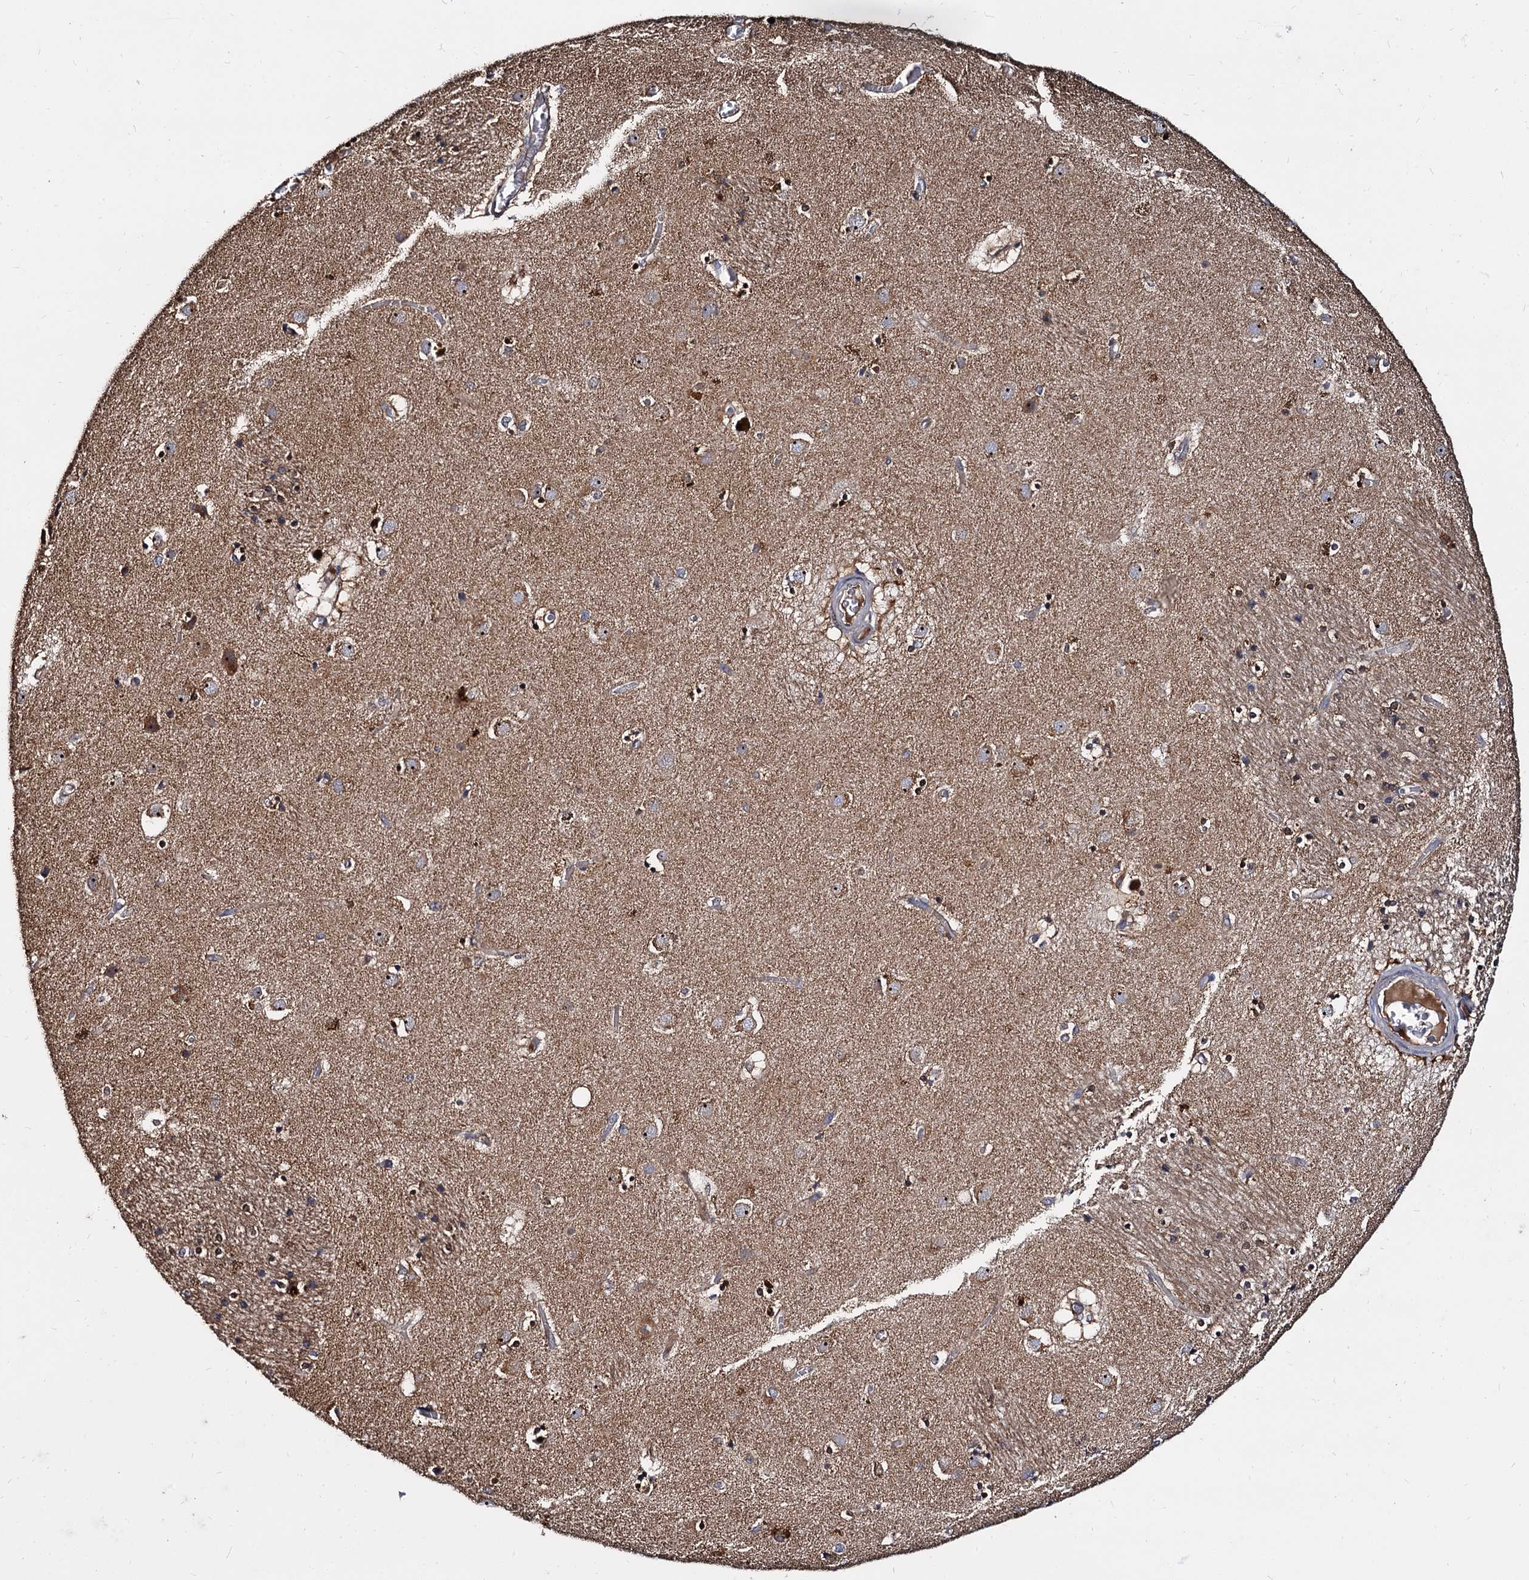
{"staining": {"intensity": "moderate", "quantity": "<25%", "location": "cytoplasmic/membranous,nuclear"}, "tissue": "caudate", "cell_type": "Glial cells", "image_type": "normal", "snomed": [{"axis": "morphology", "description": "Normal tissue, NOS"}, {"axis": "topography", "description": "Lateral ventricle wall"}], "caption": "Brown immunohistochemical staining in benign caudate exhibits moderate cytoplasmic/membranous,nuclear expression in approximately <25% of glial cells. (IHC, brightfield microscopy, high magnification).", "gene": "WWC3", "patient": {"sex": "male", "age": 70}}